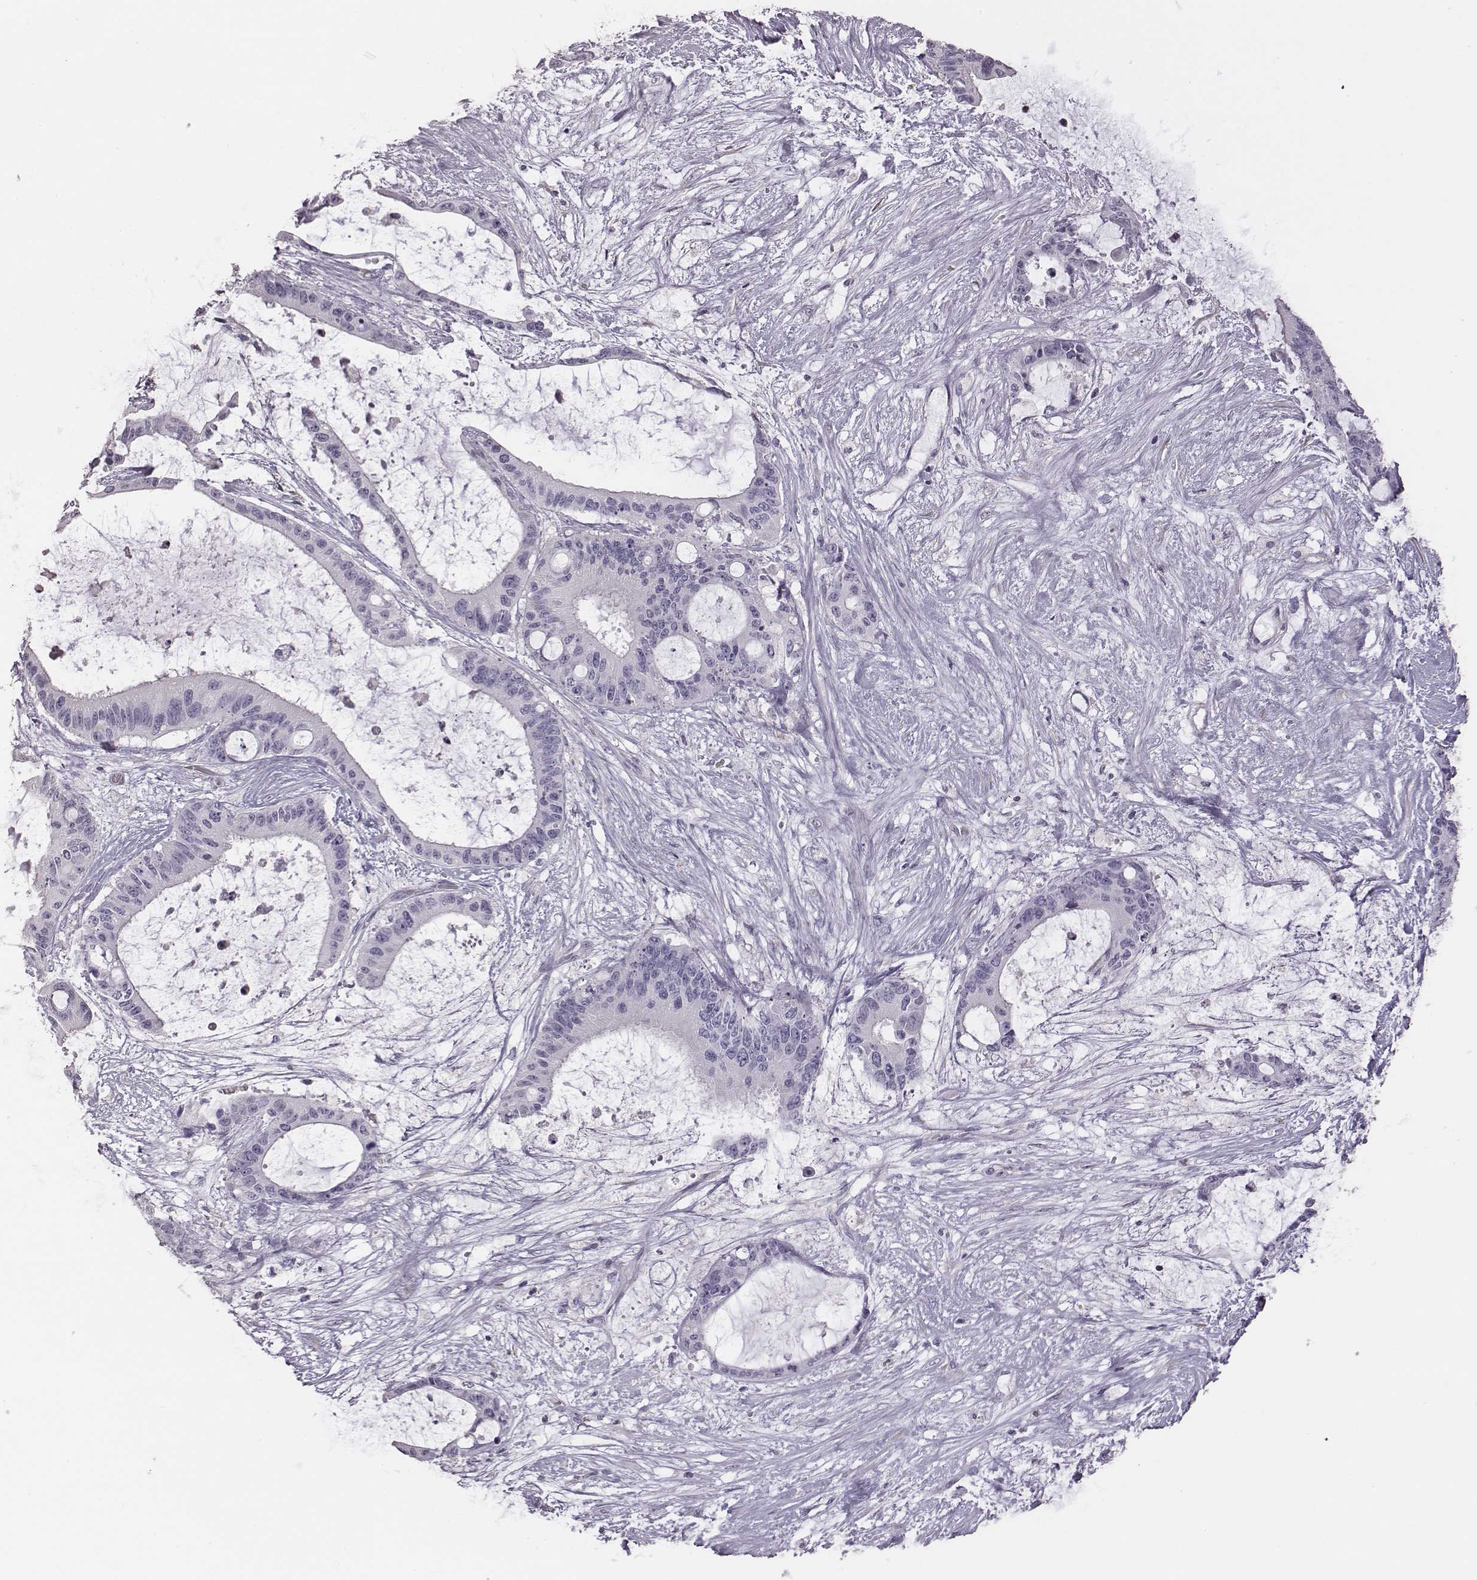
{"staining": {"intensity": "negative", "quantity": "none", "location": "none"}, "tissue": "liver cancer", "cell_type": "Tumor cells", "image_type": "cancer", "snomed": [{"axis": "morphology", "description": "Normal tissue, NOS"}, {"axis": "morphology", "description": "Cholangiocarcinoma"}, {"axis": "topography", "description": "Liver"}, {"axis": "topography", "description": "Peripheral nerve tissue"}], "caption": "Tumor cells show no significant staining in liver cancer. (DAB (3,3'-diaminobenzidine) IHC, high magnification).", "gene": "GUCA1A", "patient": {"sex": "female", "age": 73}}